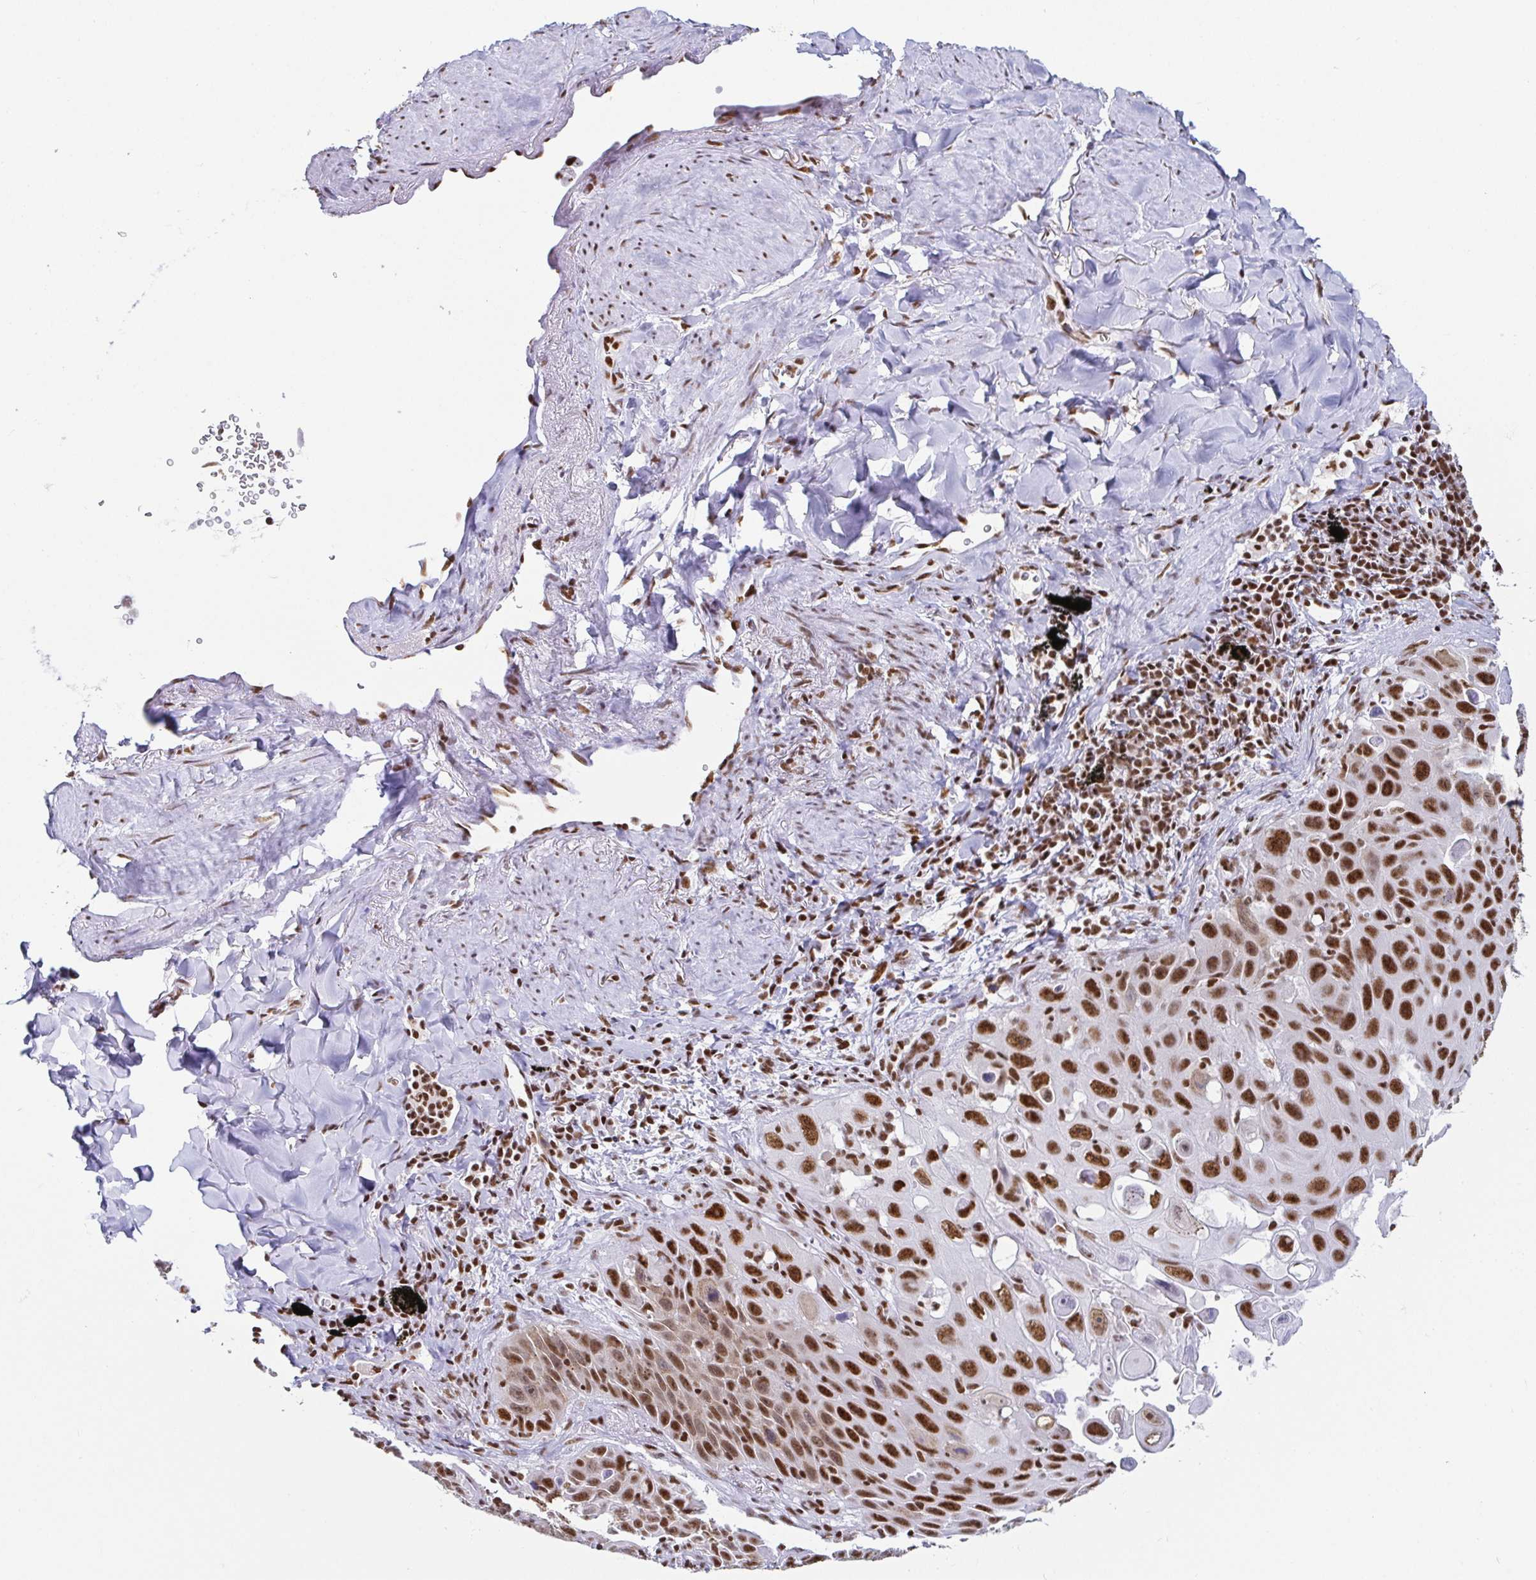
{"staining": {"intensity": "strong", "quantity": ">75%", "location": "nuclear"}, "tissue": "lung cancer", "cell_type": "Tumor cells", "image_type": "cancer", "snomed": [{"axis": "morphology", "description": "Squamous cell carcinoma, NOS"}, {"axis": "morphology", "description": "Squamous cell carcinoma, metastatic, NOS"}, {"axis": "topography", "description": "Lymph node"}, {"axis": "topography", "description": "Lung"}], "caption": "Protein expression analysis of lung cancer (squamous cell carcinoma) shows strong nuclear positivity in approximately >75% of tumor cells.", "gene": "EWSR1", "patient": {"sex": "female", "age": 62}}